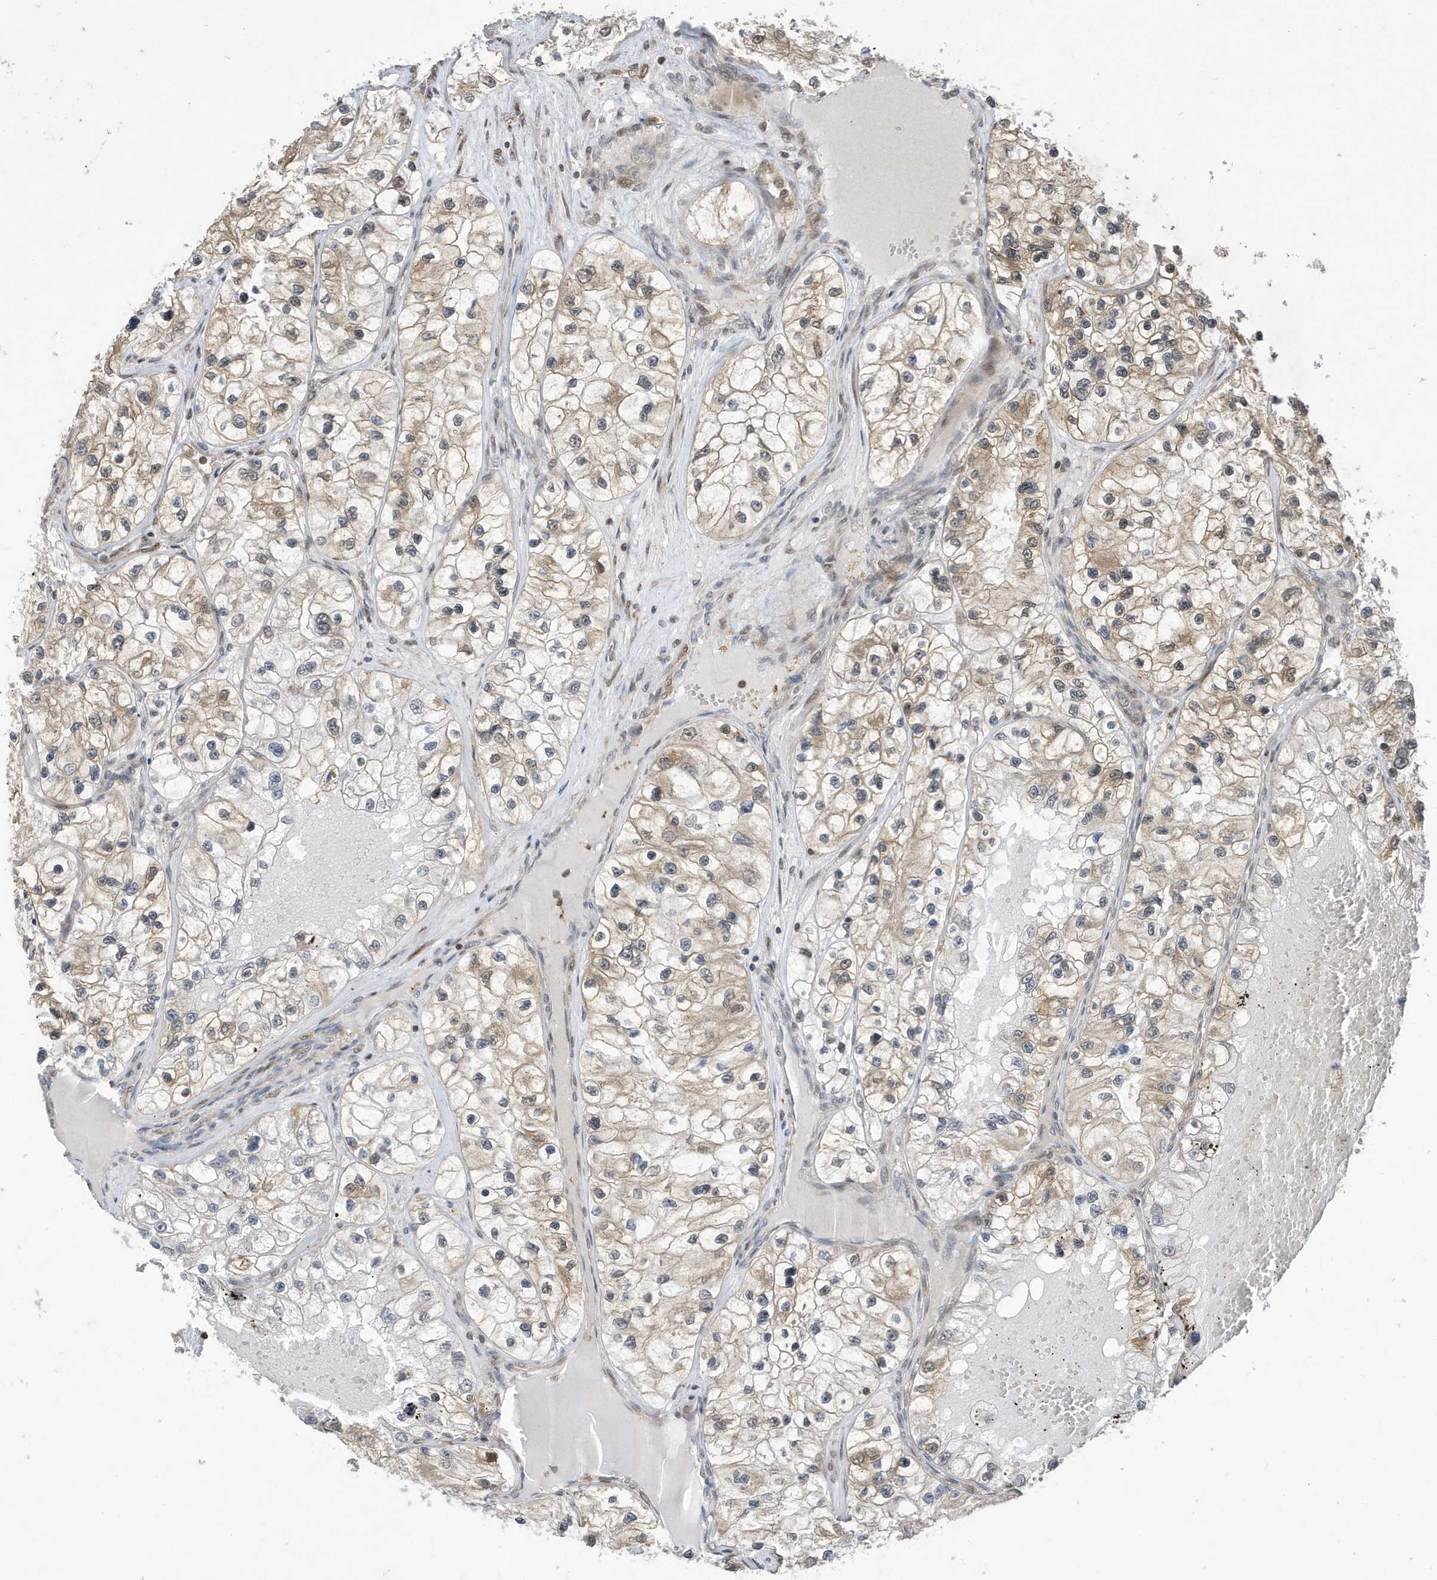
{"staining": {"intensity": "moderate", "quantity": "25%-75%", "location": "cytoplasmic/membranous"}, "tissue": "renal cancer", "cell_type": "Tumor cells", "image_type": "cancer", "snomed": [{"axis": "morphology", "description": "Adenocarcinoma, NOS"}, {"axis": "topography", "description": "Kidney"}], "caption": "A brown stain highlights moderate cytoplasmic/membranous positivity of a protein in human renal cancer (adenocarcinoma) tumor cells.", "gene": "UBQLN1", "patient": {"sex": "female", "age": 57}}